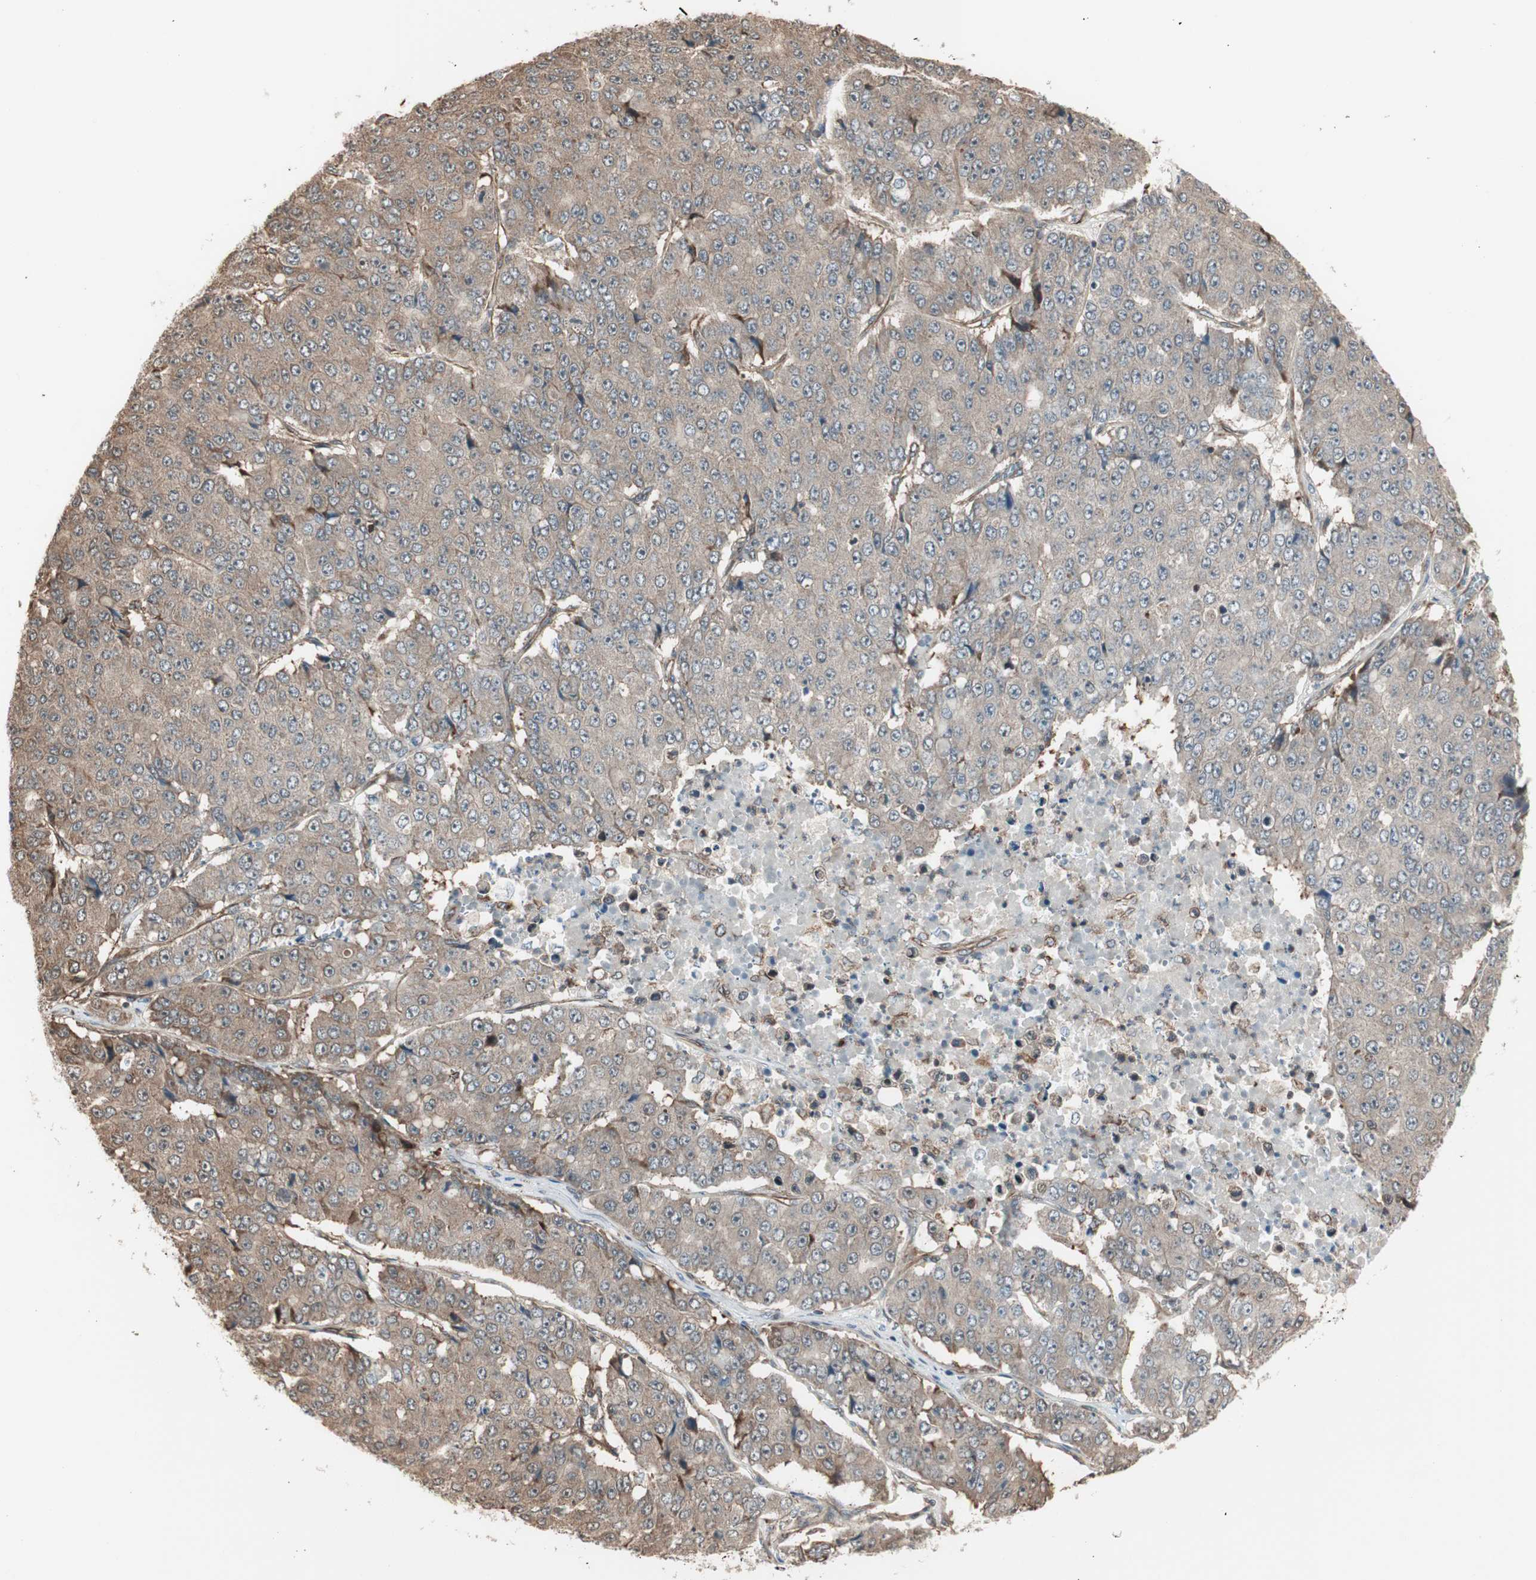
{"staining": {"intensity": "weak", "quantity": ">75%", "location": "cytoplasmic/membranous"}, "tissue": "pancreatic cancer", "cell_type": "Tumor cells", "image_type": "cancer", "snomed": [{"axis": "morphology", "description": "Adenocarcinoma, NOS"}, {"axis": "topography", "description": "Pancreas"}], "caption": "Immunohistochemistry (IHC) histopathology image of adenocarcinoma (pancreatic) stained for a protein (brown), which reveals low levels of weak cytoplasmic/membranous expression in approximately >75% of tumor cells.", "gene": "MAD2L2", "patient": {"sex": "male", "age": 50}}